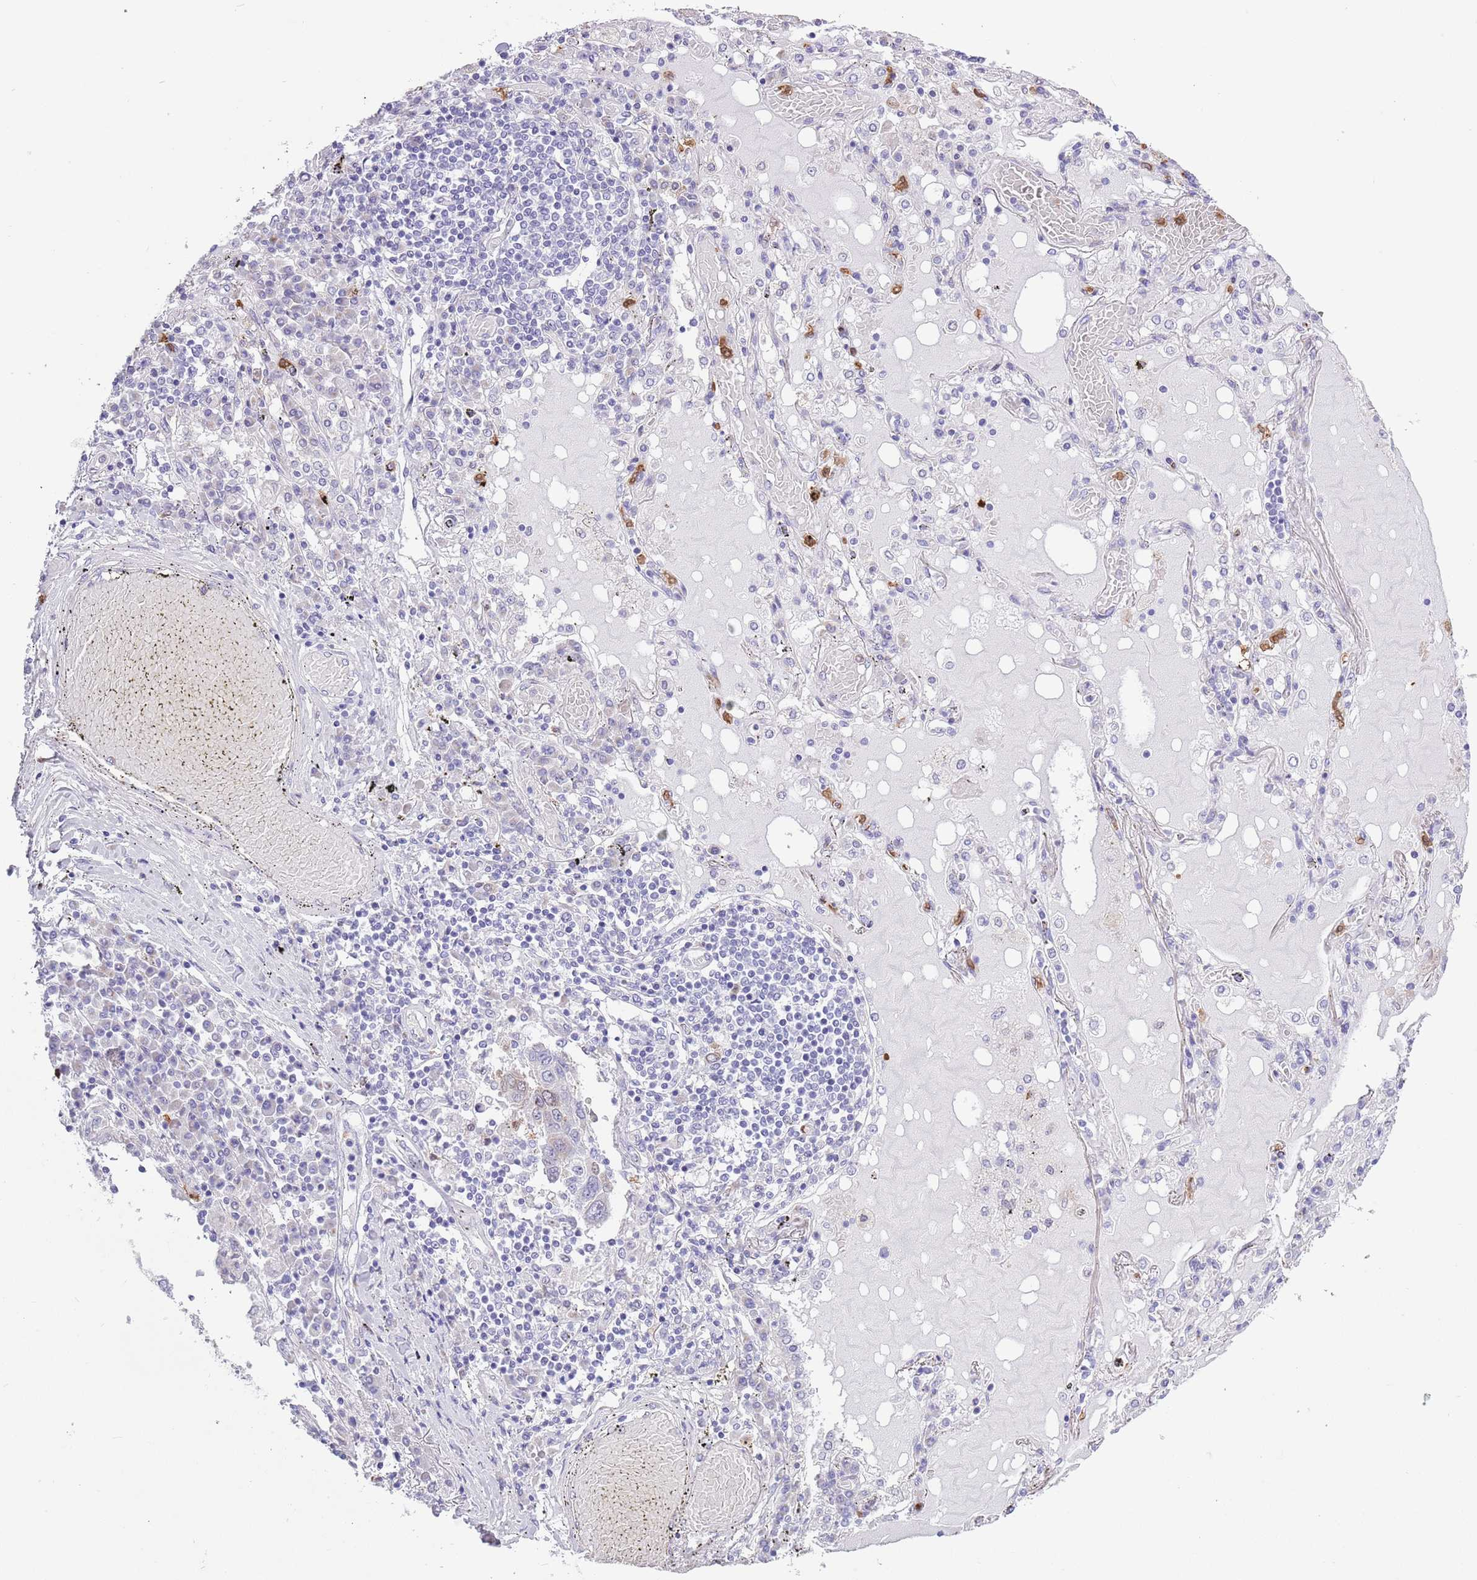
{"staining": {"intensity": "negative", "quantity": "none", "location": "none"}, "tissue": "lung cancer", "cell_type": "Tumor cells", "image_type": "cancer", "snomed": [{"axis": "morphology", "description": "Squamous cell carcinoma, NOS"}, {"axis": "topography", "description": "Lung"}], "caption": "This is an IHC histopathology image of human squamous cell carcinoma (lung). There is no expression in tumor cells.", "gene": "ZFP2", "patient": {"sex": "male", "age": 65}}